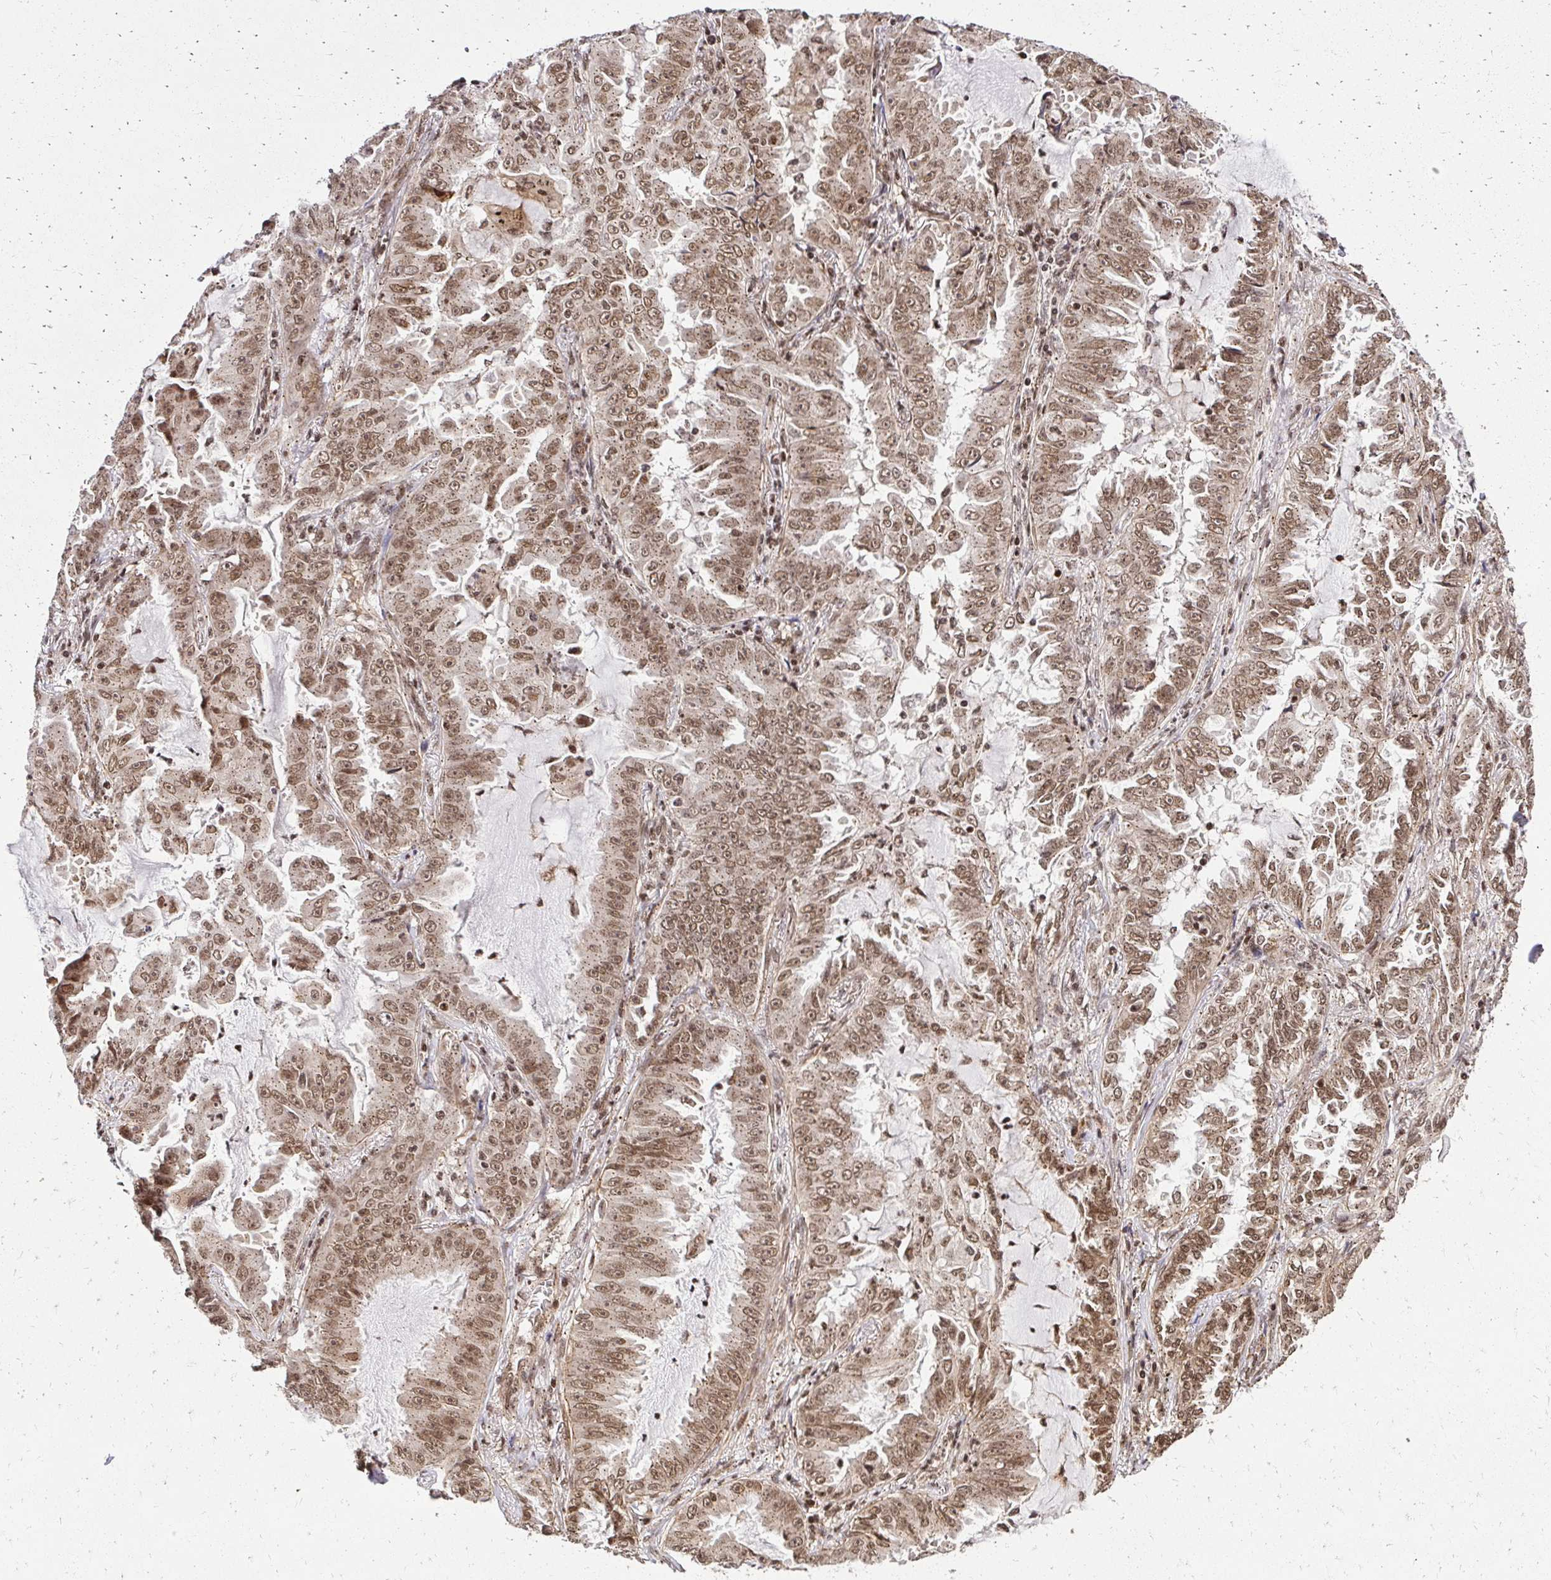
{"staining": {"intensity": "moderate", "quantity": ">75%", "location": "cytoplasmic/membranous,nuclear"}, "tissue": "lung cancer", "cell_type": "Tumor cells", "image_type": "cancer", "snomed": [{"axis": "morphology", "description": "Adenocarcinoma, NOS"}, {"axis": "topography", "description": "Lung"}], "caption": "Moderate cytoplasmic/membranous and nuclear positivity for a protein is appreciated in approximately >75% of tumor cells of lung cancer (adenocarcinoma) using immunohistochemistry (IHC).", "gene": "GLYR1", "patient": {"sex": "female", "age": 52}}